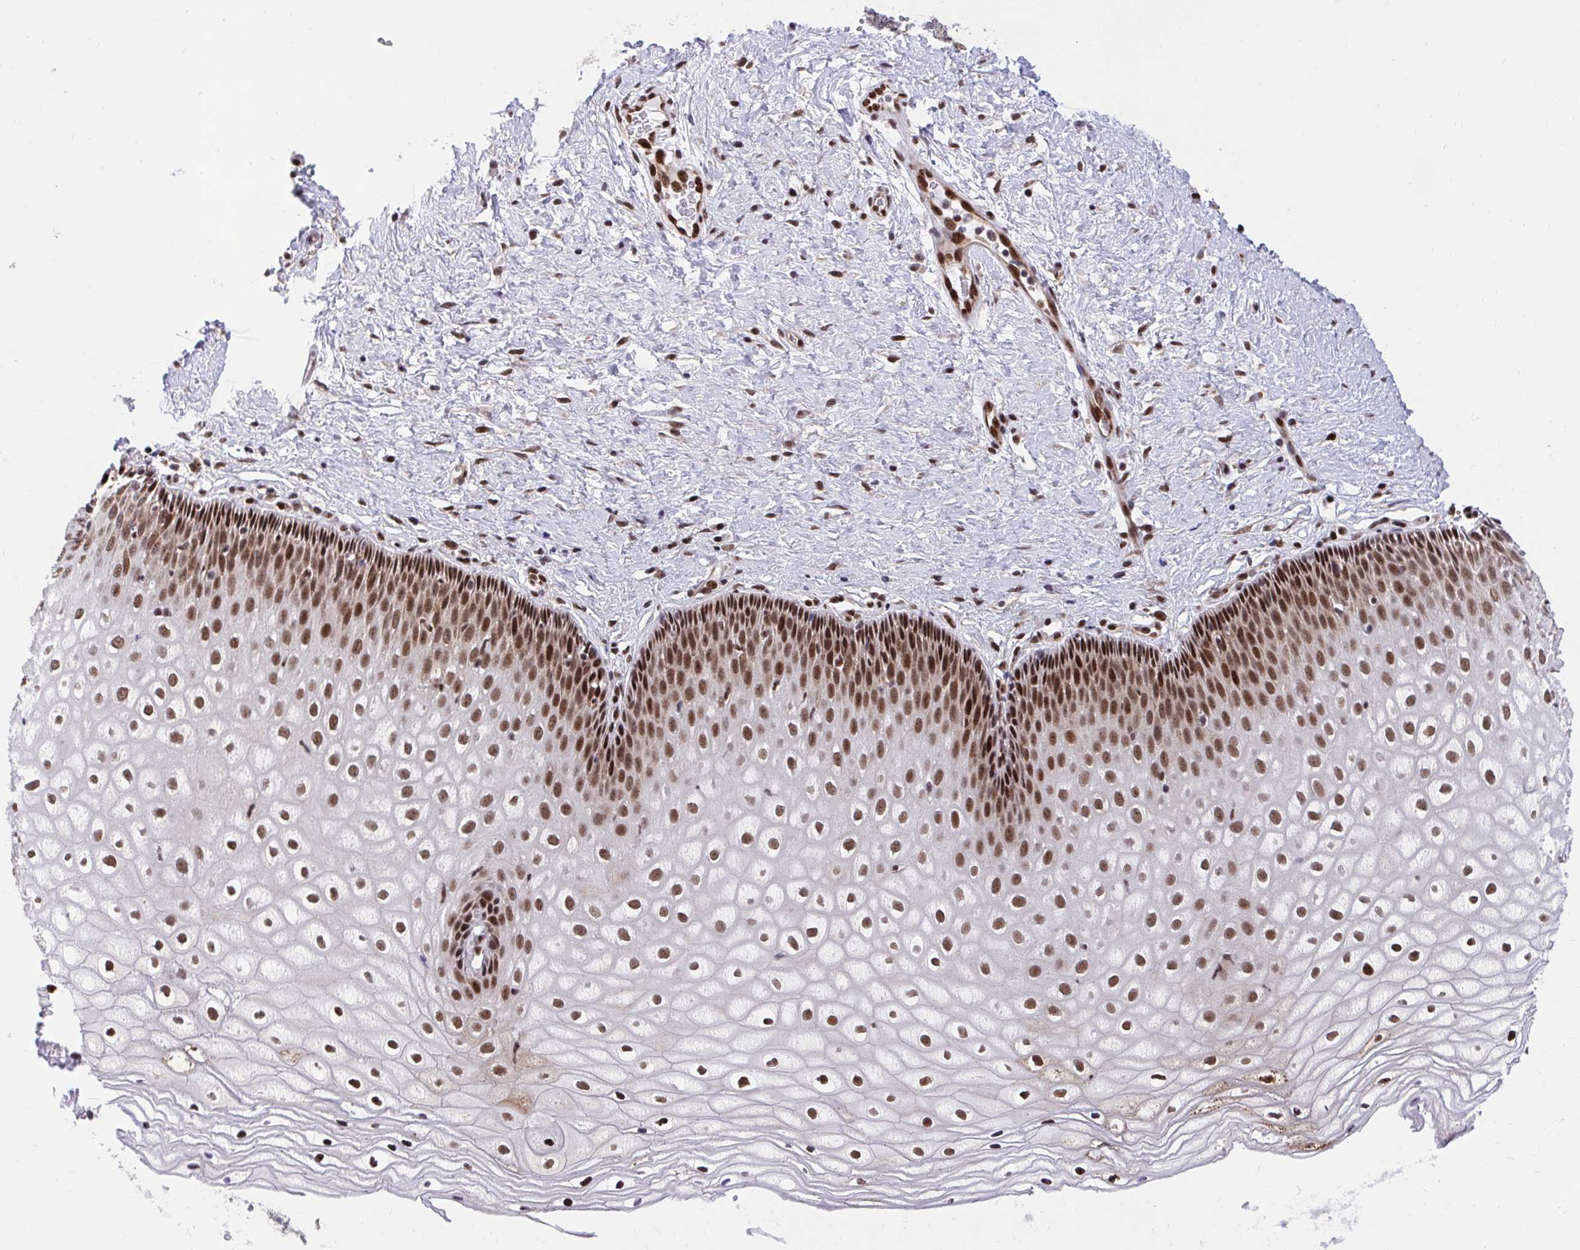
{"staining": {"intensity": "strong", "quantity": ">75%", "location": "cytoplasmic/membranous,nuclear"}, "tissue": "cervix", "cell_type": "Glandular cells", "image_type": "normal", "snomed": [{"axis": "morphology", "description": "Normal tissue, NOS"}, {"axis": "topography", "description": "Cervix"}], "caption": "The micrograph shows immunohistochemical staining of normal cervix. There is strong cytoplasmic/membranous,nuclear staining is seen in approximately >75% of glandular cells. (Stains: DAB in brown, nuclei in blue, Microscopy: brightfield microscopy at high magnification).", "gene": "HOXA4", "patient": {"sex": "female", "age": 36}}